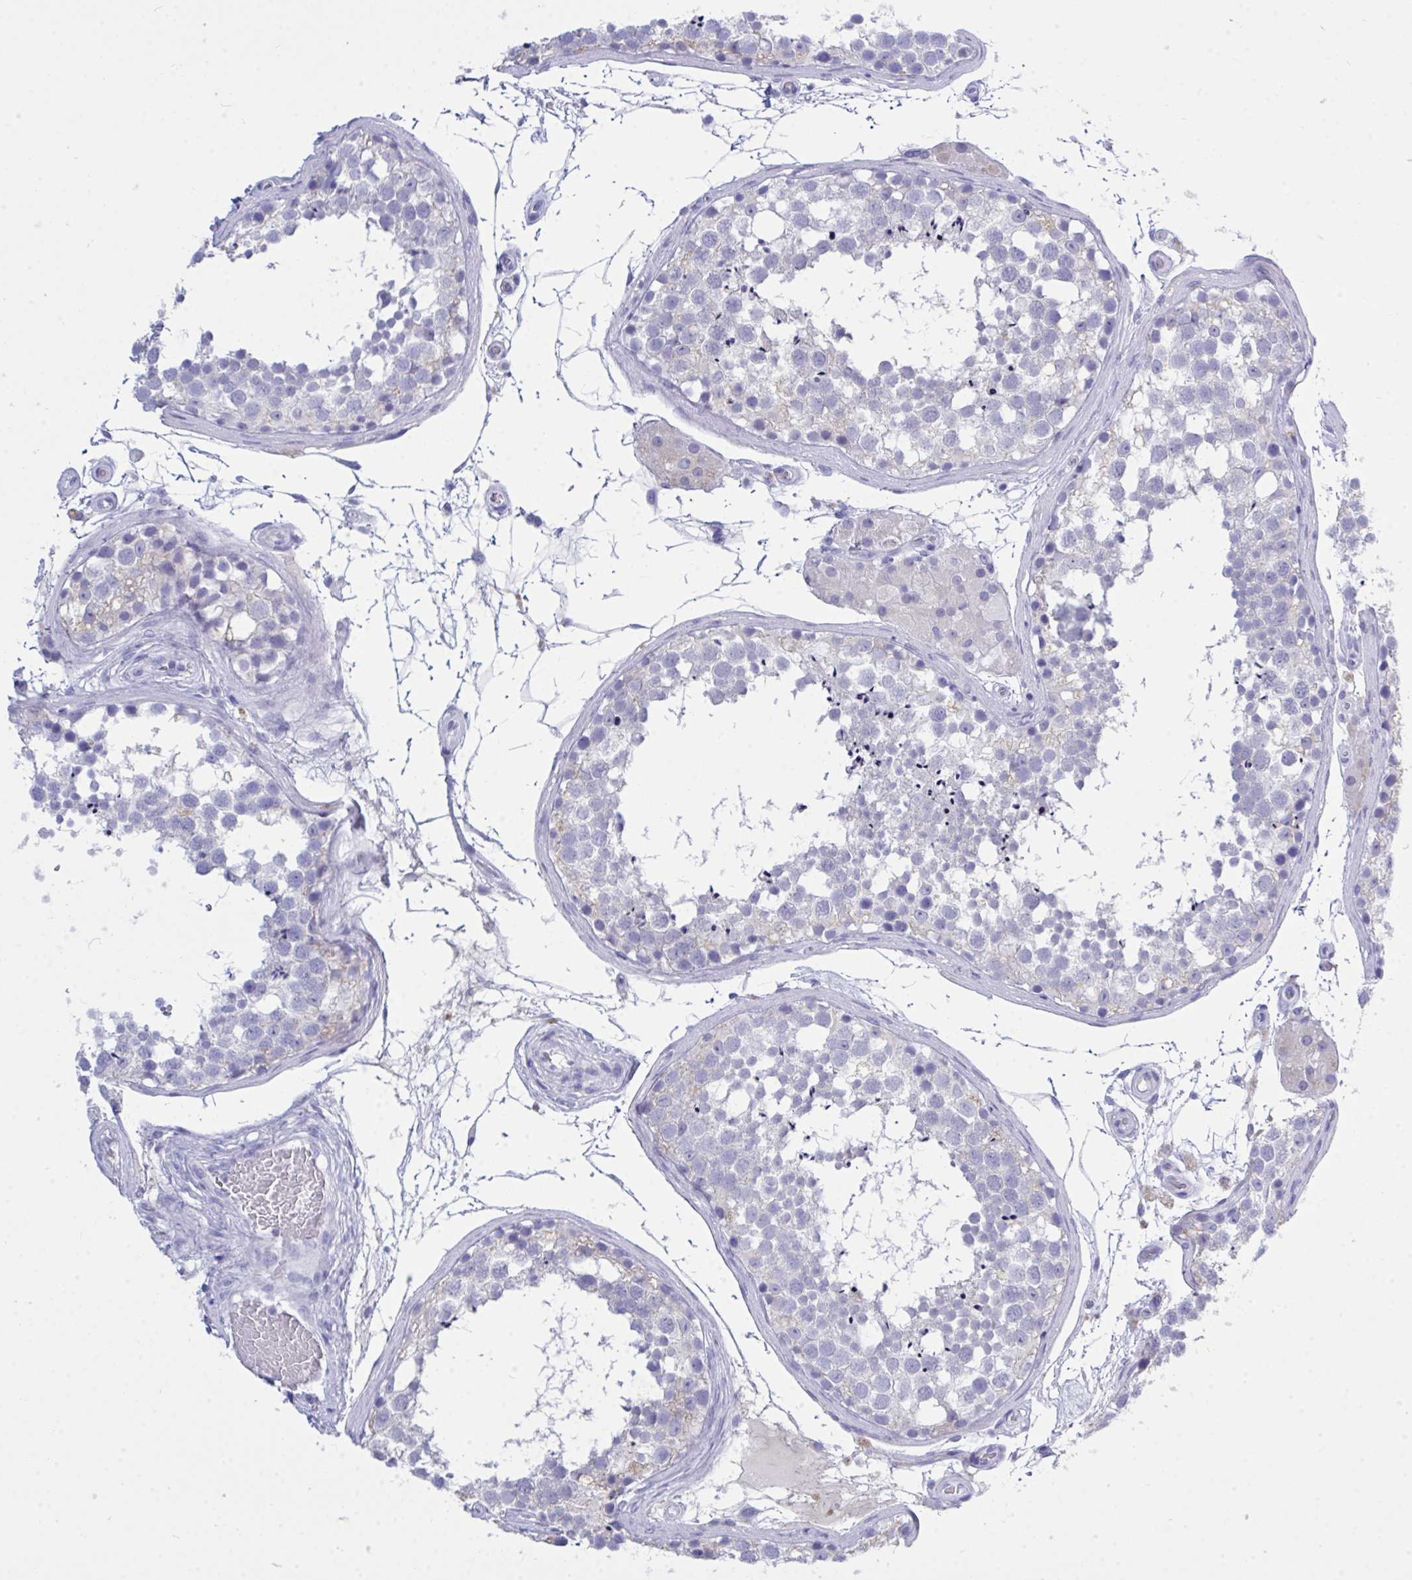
{"staining": {"intensity": "negative", "quantity": "none", "location": "none"}, "tissue": "testis", "cell_type": "Cells in seminiferous ducts", "image_type": "normal", "snomed": [{"axis": "morphology", "description": "Normal tissue, NOS"}, {"axis": "morphology", "description": "Seminoma, NOS"}, {"axis": "topography", "description": "Testis"}], "caption": "High magnification brightfield microscopy of benign testis stained with DAB (3,3'-diaminobenzidine) (brown) and counterstained with hematoxylin (blue): cells in seminiferous ducts show no significant expression.", "gene": "GLB1L2", "patient": {"sex": "male", "age": 65}}